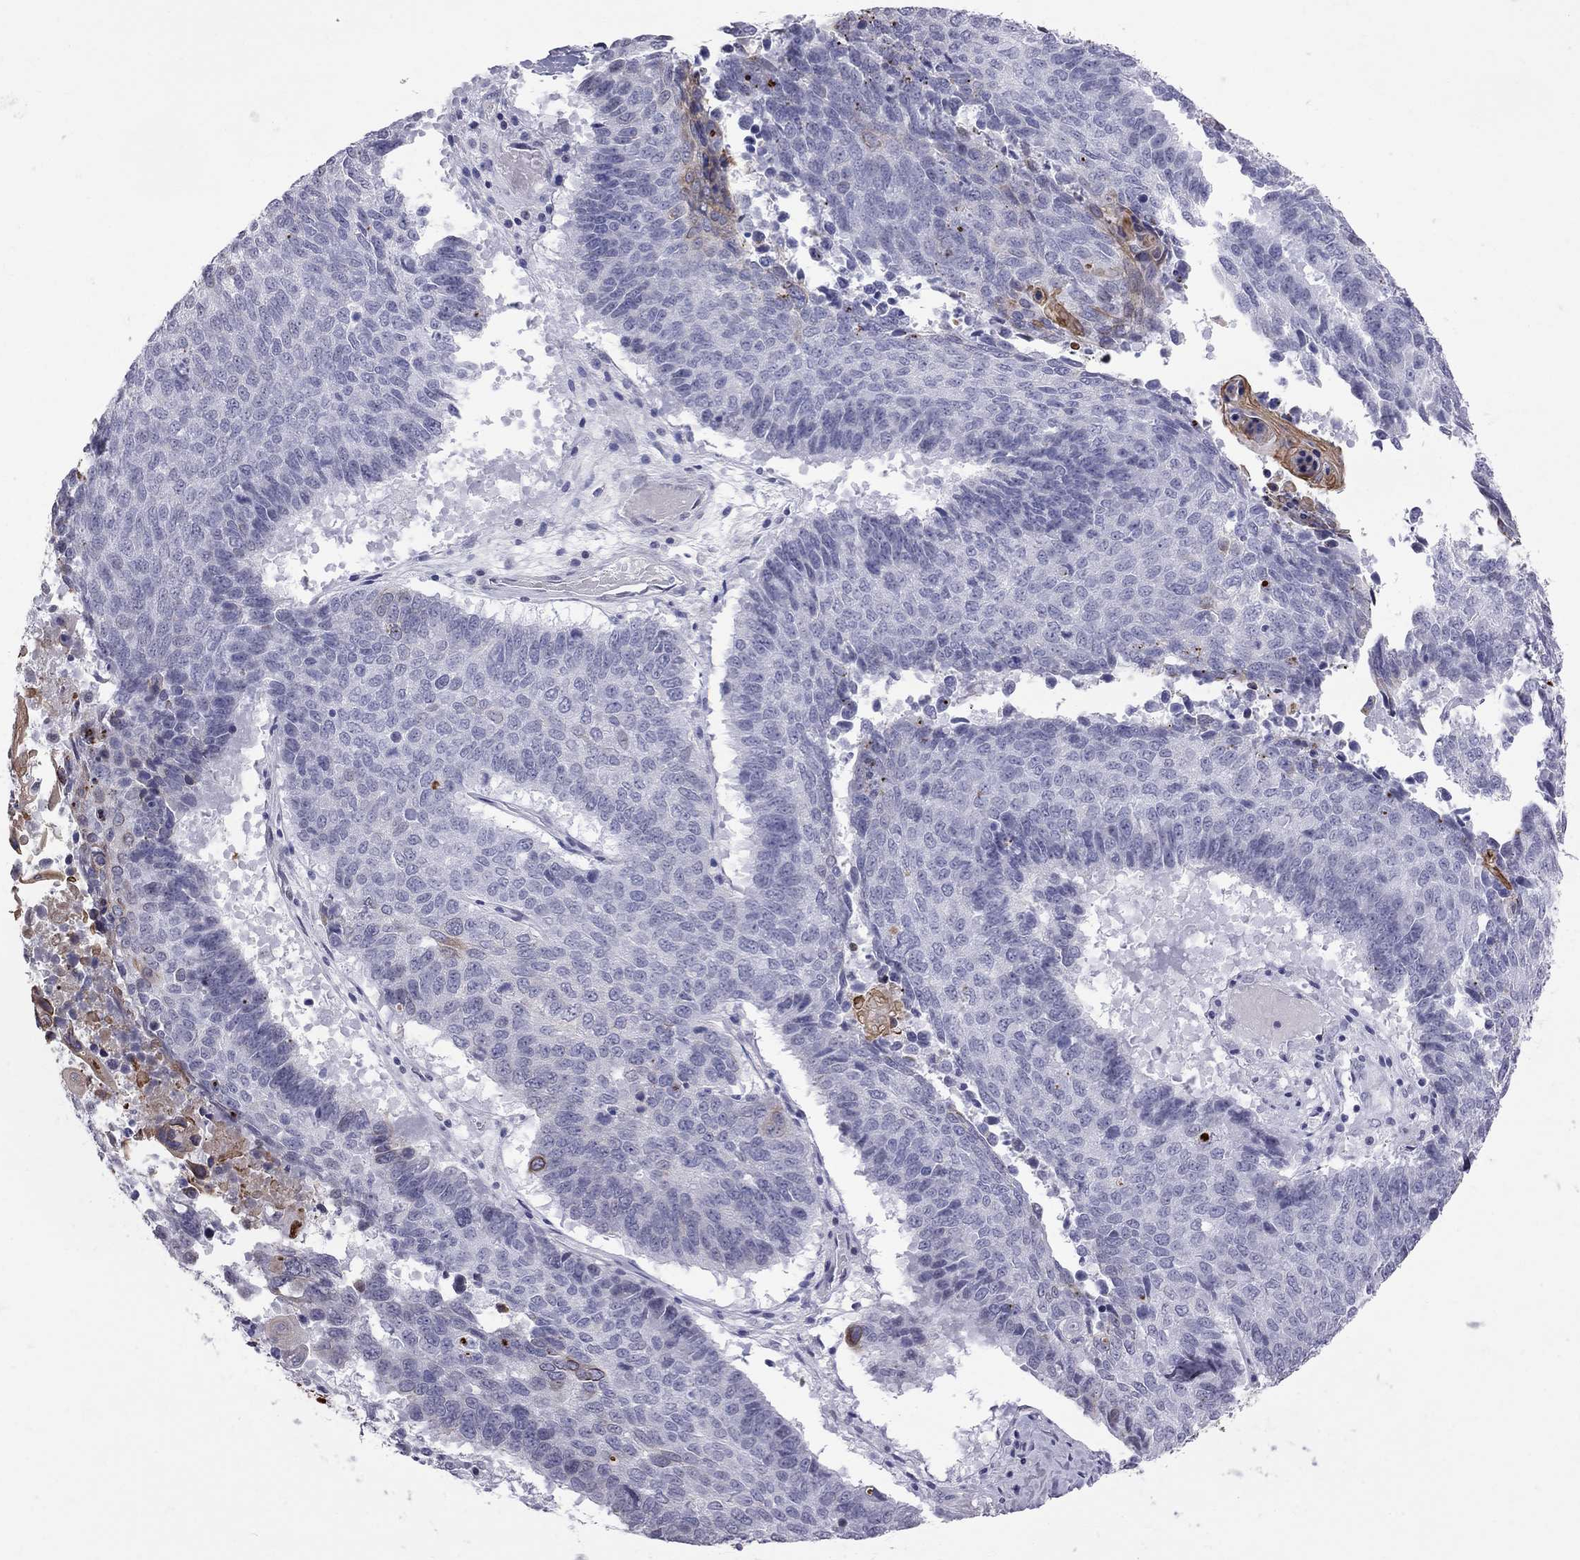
{"staining": {"intensity": "strong", "quantity": "<25%", "location": "cytoplasmic/membranous"}, "tissue": "lung cancer", "cell_type": "Tumor cells", "image_type": "cancer", "snomed": [{"axis": "morphology", "description": "Squamous cell carcinoma, NOS"}, {"axis": "topography", "description": "Lung"}], "caption": "The immunohistochemical stain highlights strong cytoplasmic/membranous expression in tumor cells of squamous cell carcinoma (lung) tissue. The staining is performed using DAB (3,3'-diaminobenzidine) brown chromogen to label protein expression. The nuclei are counter-stained blue using hematoxylin.", "gene": "MUC15", "patient": {"sex": "male", "age": 73}}